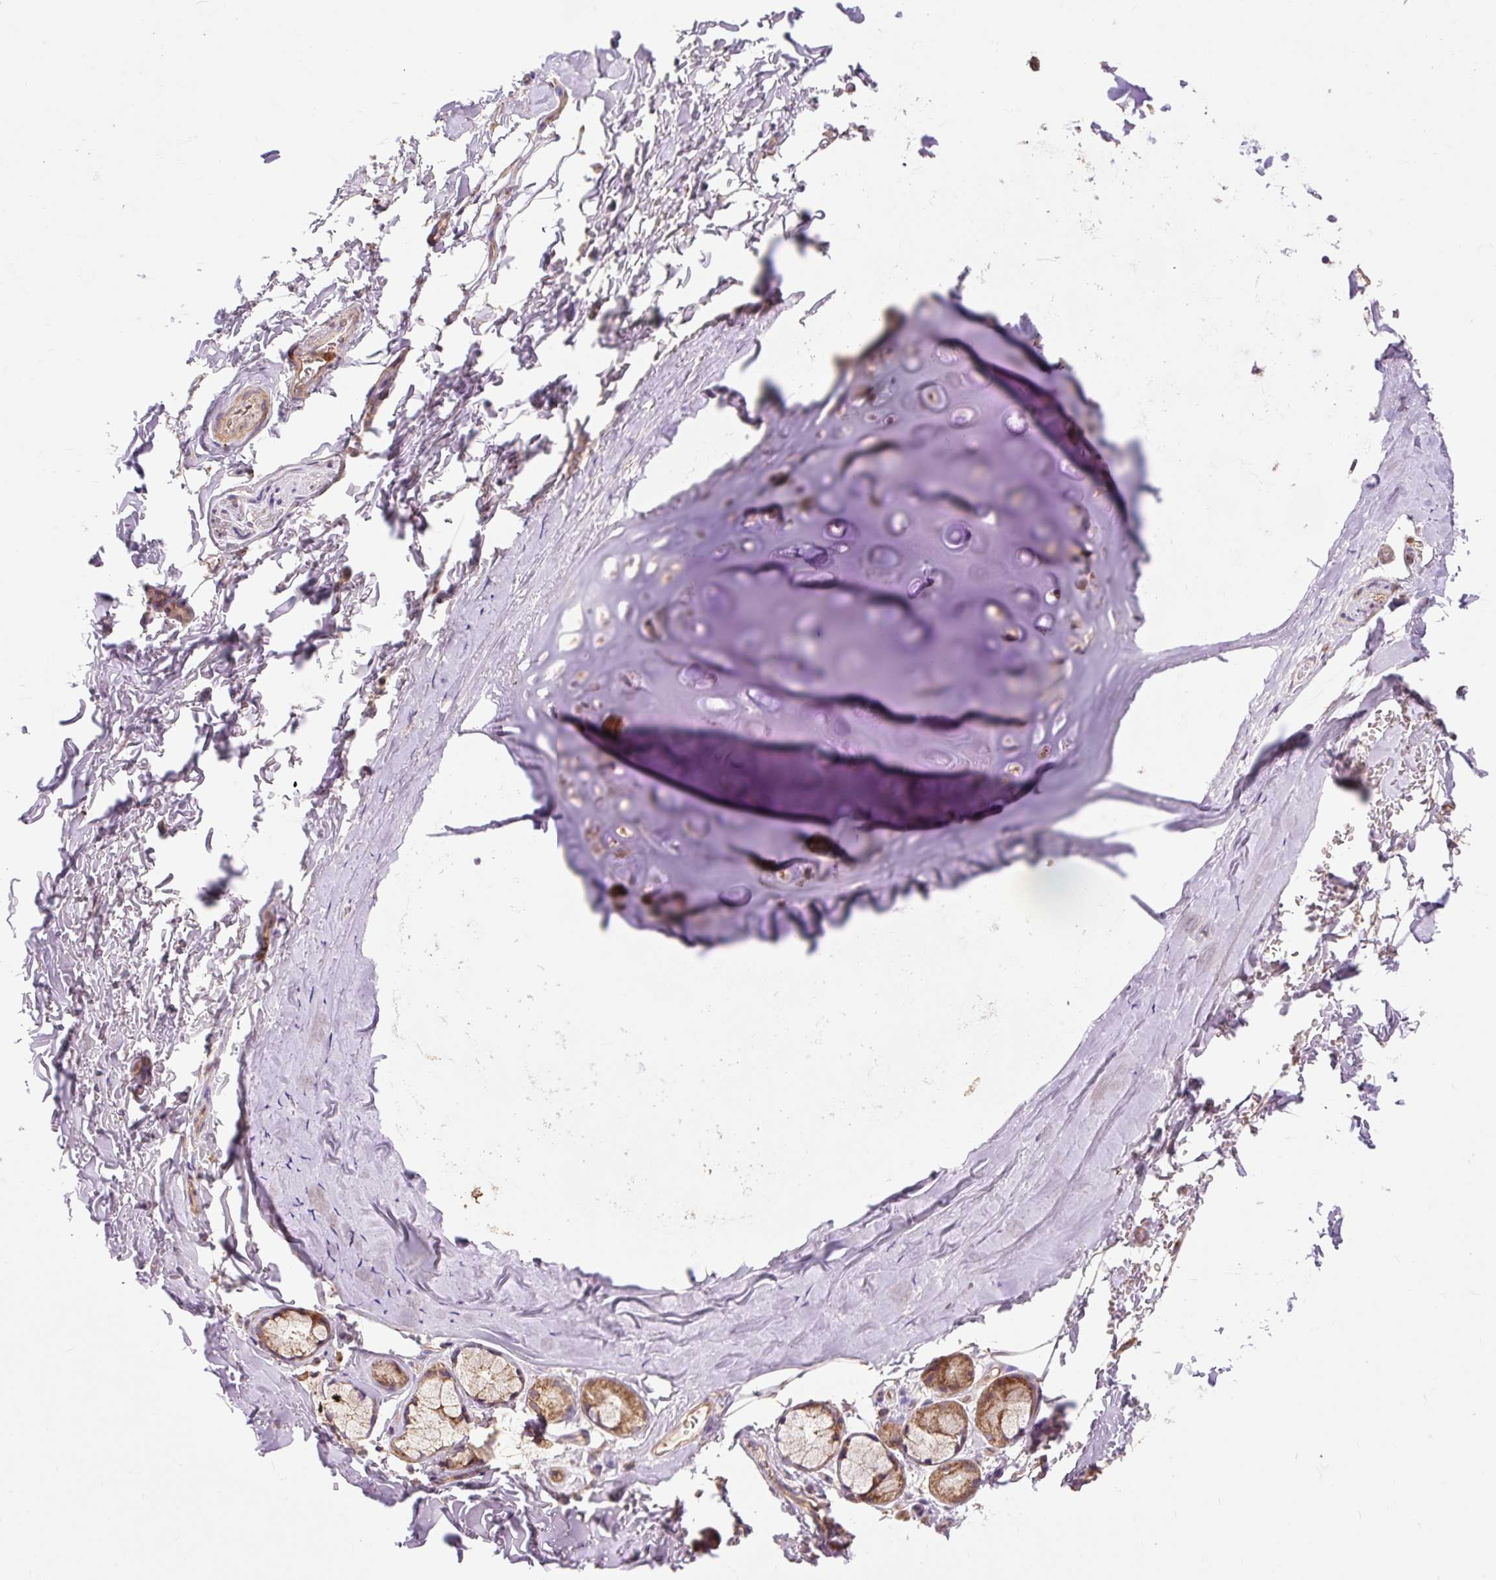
{"staining": {"intensity": "negative", "quantity": "none", "location": "none"}, "tissue": "adipose tissue", "cell_type": "Adipocytes", "image_type": "normal", "snomed": [{"axis": "morphology", "description": "Normal tissue, NOS"}, {"axis": "topography", "description": "Cartilage tissue"}, {"axis": "topography", "description": "Bronchus"}, {"axis": "topography", "description": "Peripheral nerve tissue"}], "caption": "Adipocytes are negative for protein expression in benign human adipose tissue. (DAB (3,3'-diaminobenzidine) IHC, high magnification).", "gene": "TRIAP1", "patient": {"sex": "male", "age": 67}}